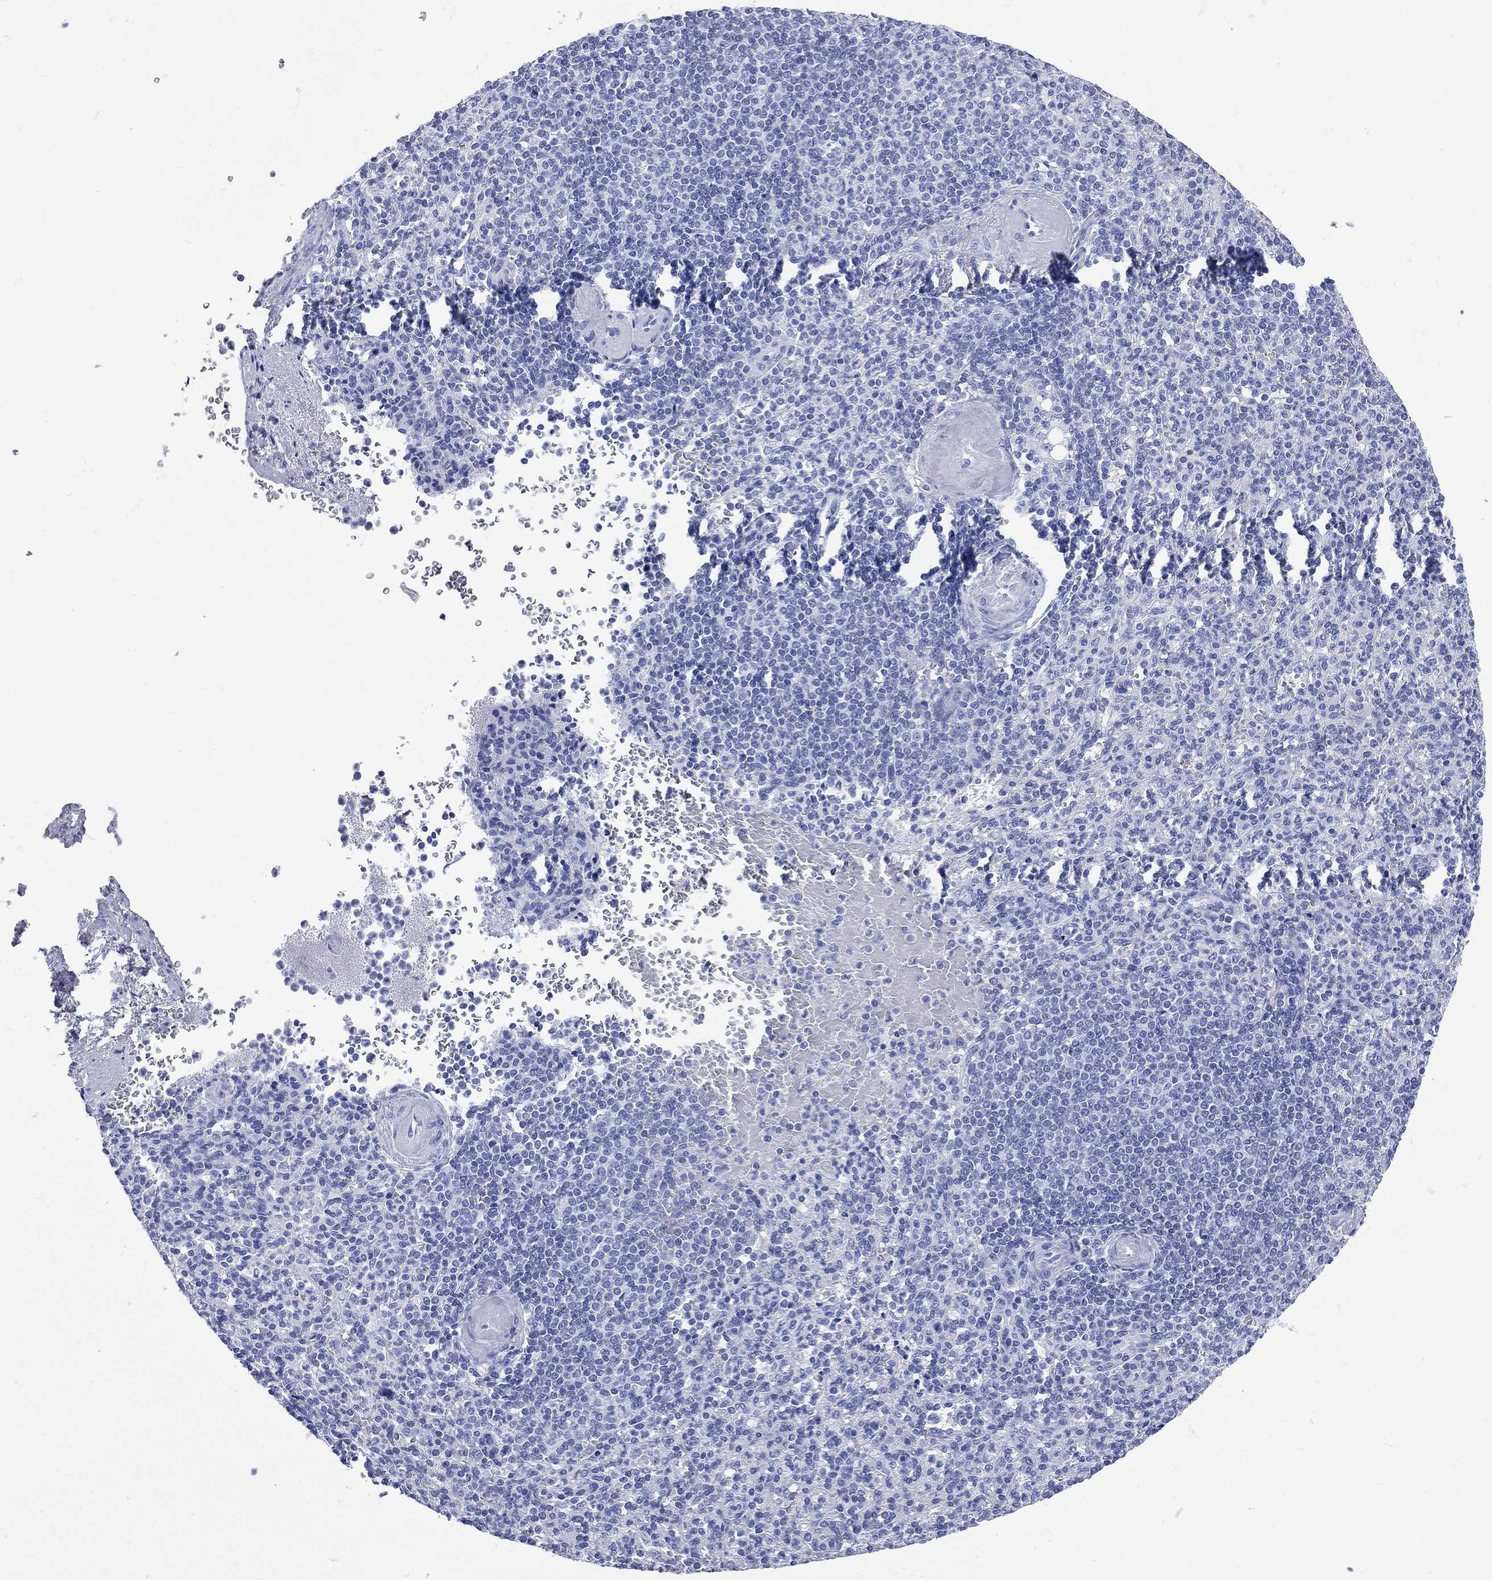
{"staining": {"intensity": "negative", "quantity": "none", "location": "none"}, "tissue": "spleen", "cell_type": "Cells in red pulp", "image_type": "normal", "snomed": [{"axis": "morphology", "description": "Normal tissue, NOS"}, {"axis": "topography", "description": "Spleen"}], "caption": "IHC of unremarkable human spleen displays no positivity in cells in red pulp.", "gene": "CYLC1", "patient": {"sex": "female", "age": 74}}